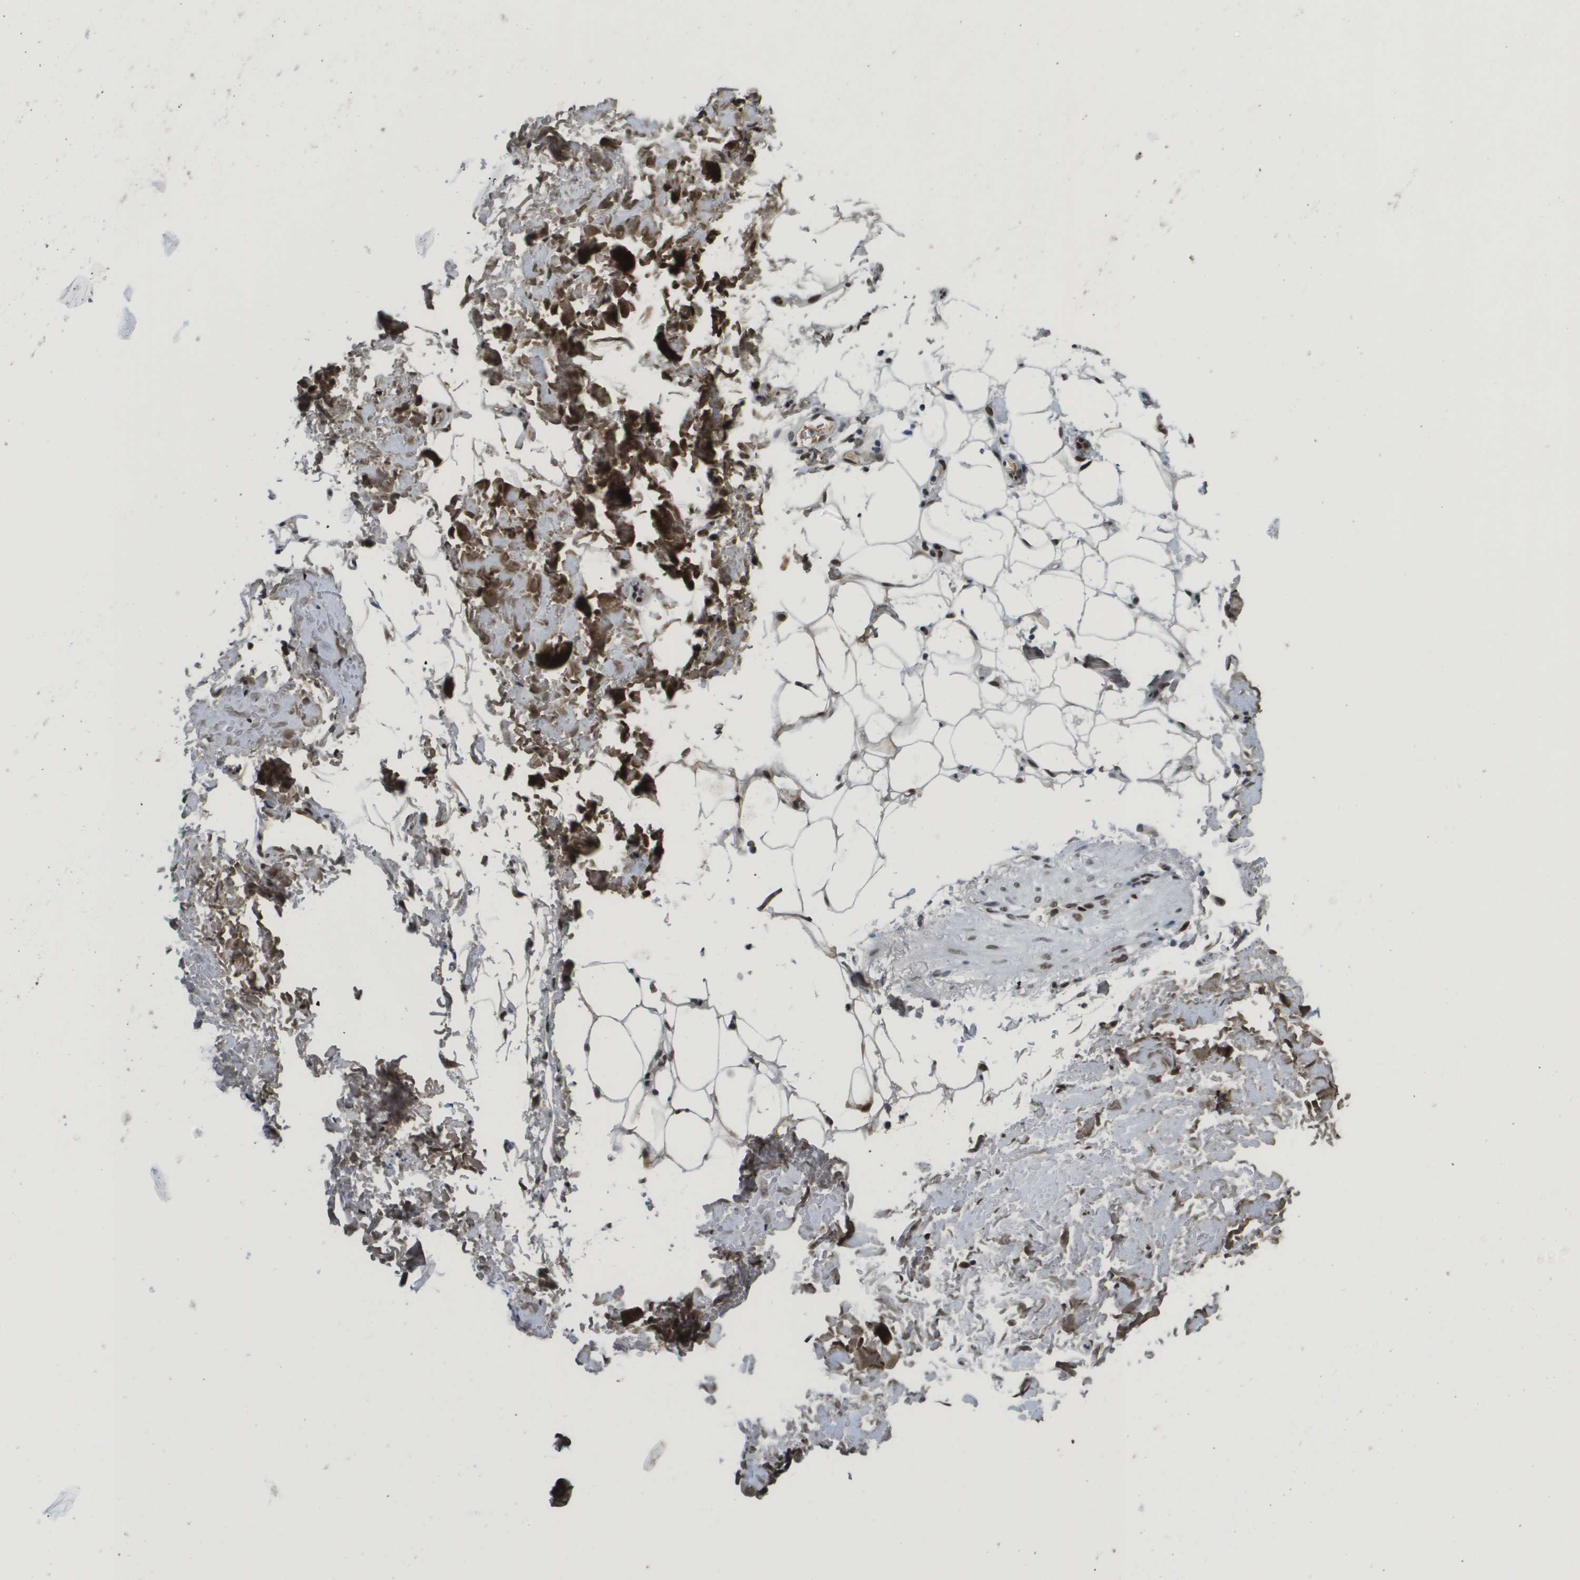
{"staining": {"intensity": "moderate", "quantity": ">75%", "location": "cytoplasmic/membranous,nuclear"}, "tissue": "adipose tissue", "cell_type": "Adipocytes", "image_type": "normal", "snomed": [{"axis": "morphology", "description": "Normal tissue, NOS"}, {"axis": "topography", "description": "Cartilage tissue"}, {"axis": "topography", "description": "Bronchus"}], "caption": "Immunohistochemistry micrograph of normal adipose tissue: adipose tissue stained using IHC displays medium levels of moderate protein expression localized specifically in the cytoplasmic/membranous,nuclear of adipocytes, appearing as a cytoplasmic/membranous,nuclear brown color.", "gene": "SMARCAD1", "patient": {"sex": "female", "age": 73}}